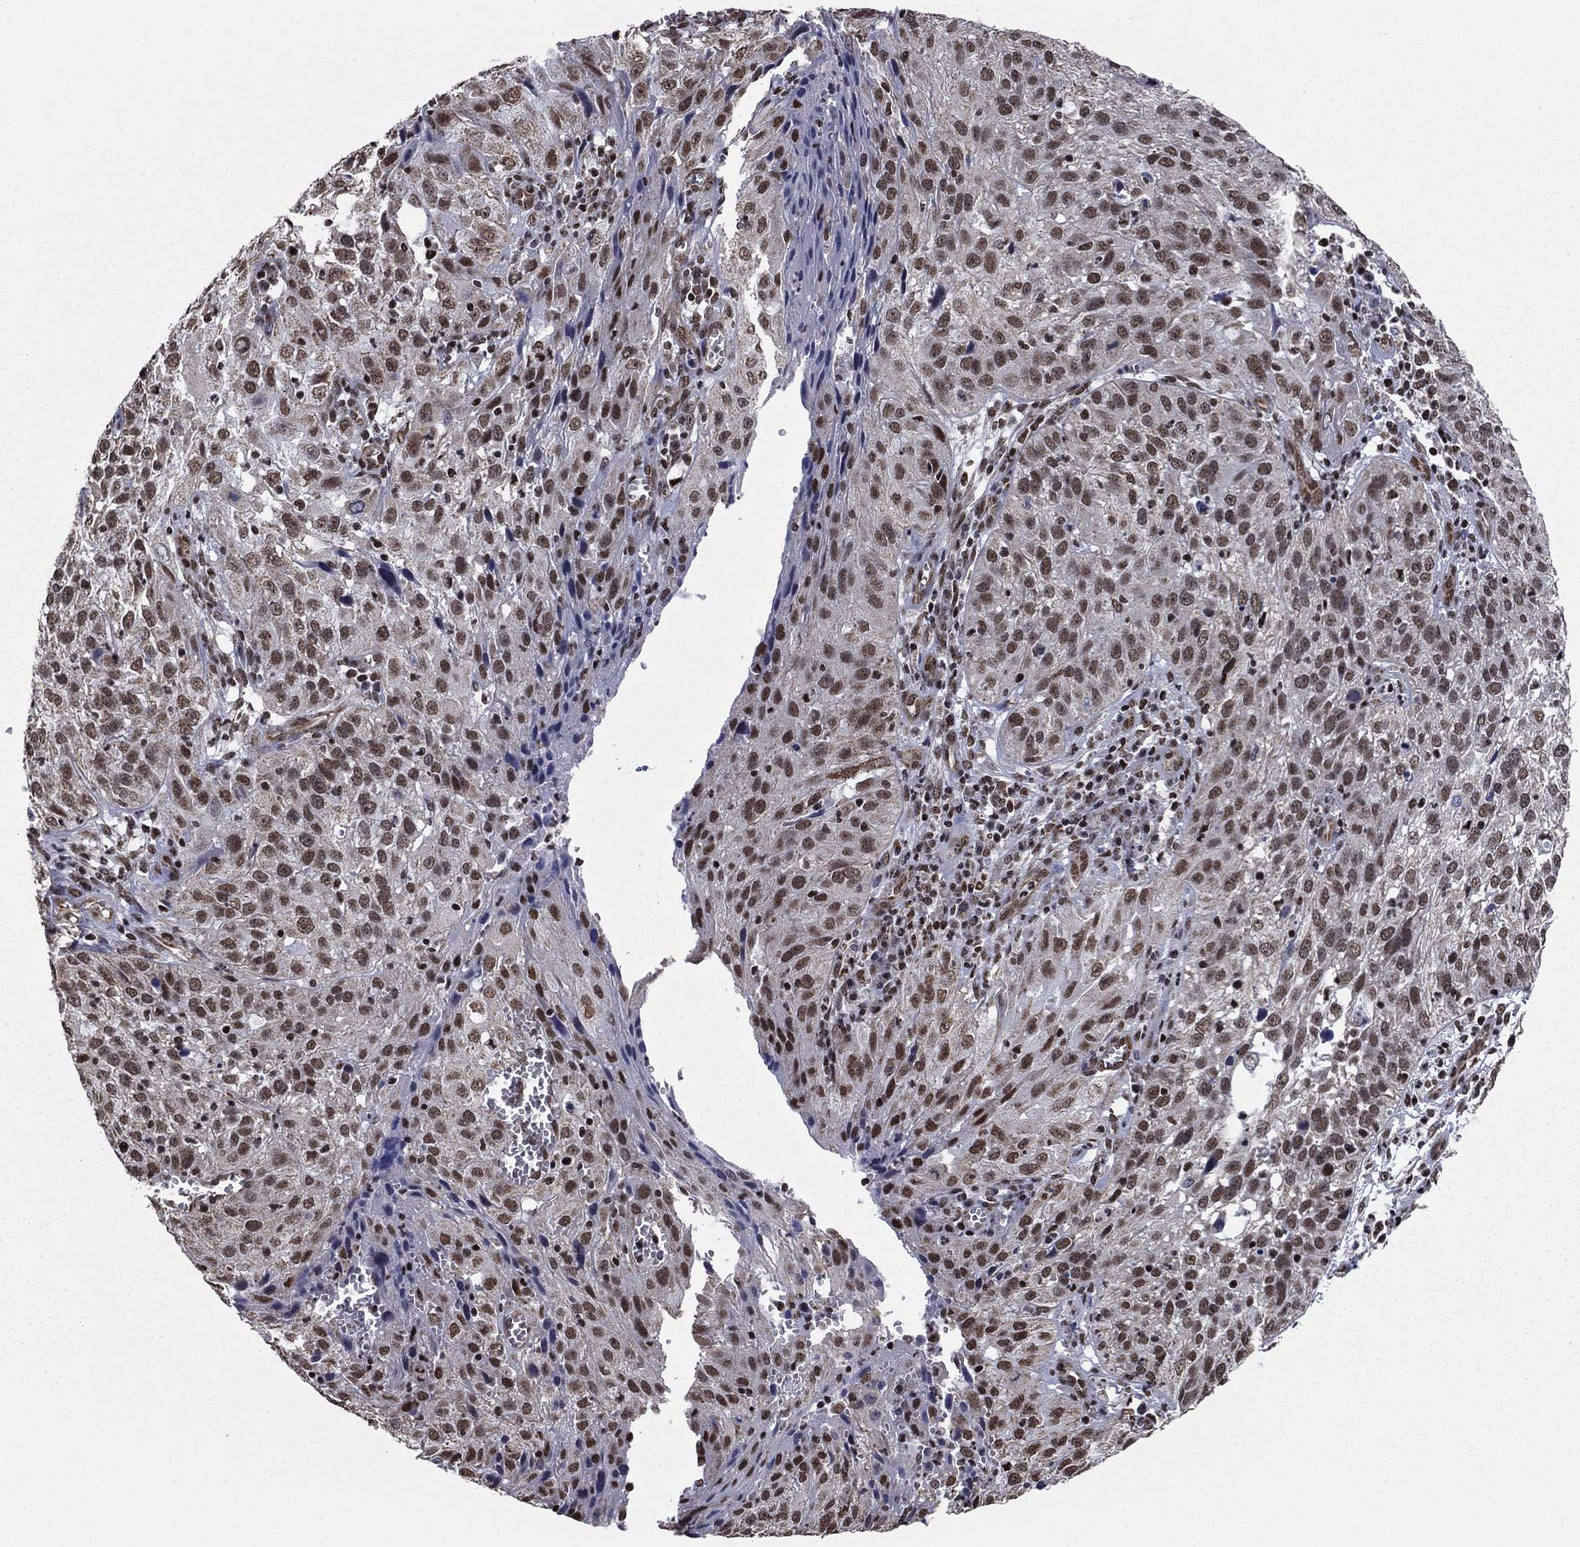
{"staining": {"intensity": "moderate", "quantity": ">75%", "location": "cytoplasmic/membranous,nuclear"}, "tissue": "cervical cancer", "cell_type": "Tumor cells", "image_type": "cancer", "snomed": [{"axis": "morphology", "description": "Squamous cell carcinoma, NOS"}, {"axis": "topography", "description": "Cervix"}], "caption": "The histopathology image displays staining of cervical squamous cell carcinoma, revealing moderate cytoplasmic/membranous and nuclear protein positivity (brown color) within tumor cells.", "gene": "N4BP2", "patient": {"sex": "female", "age": 32}}